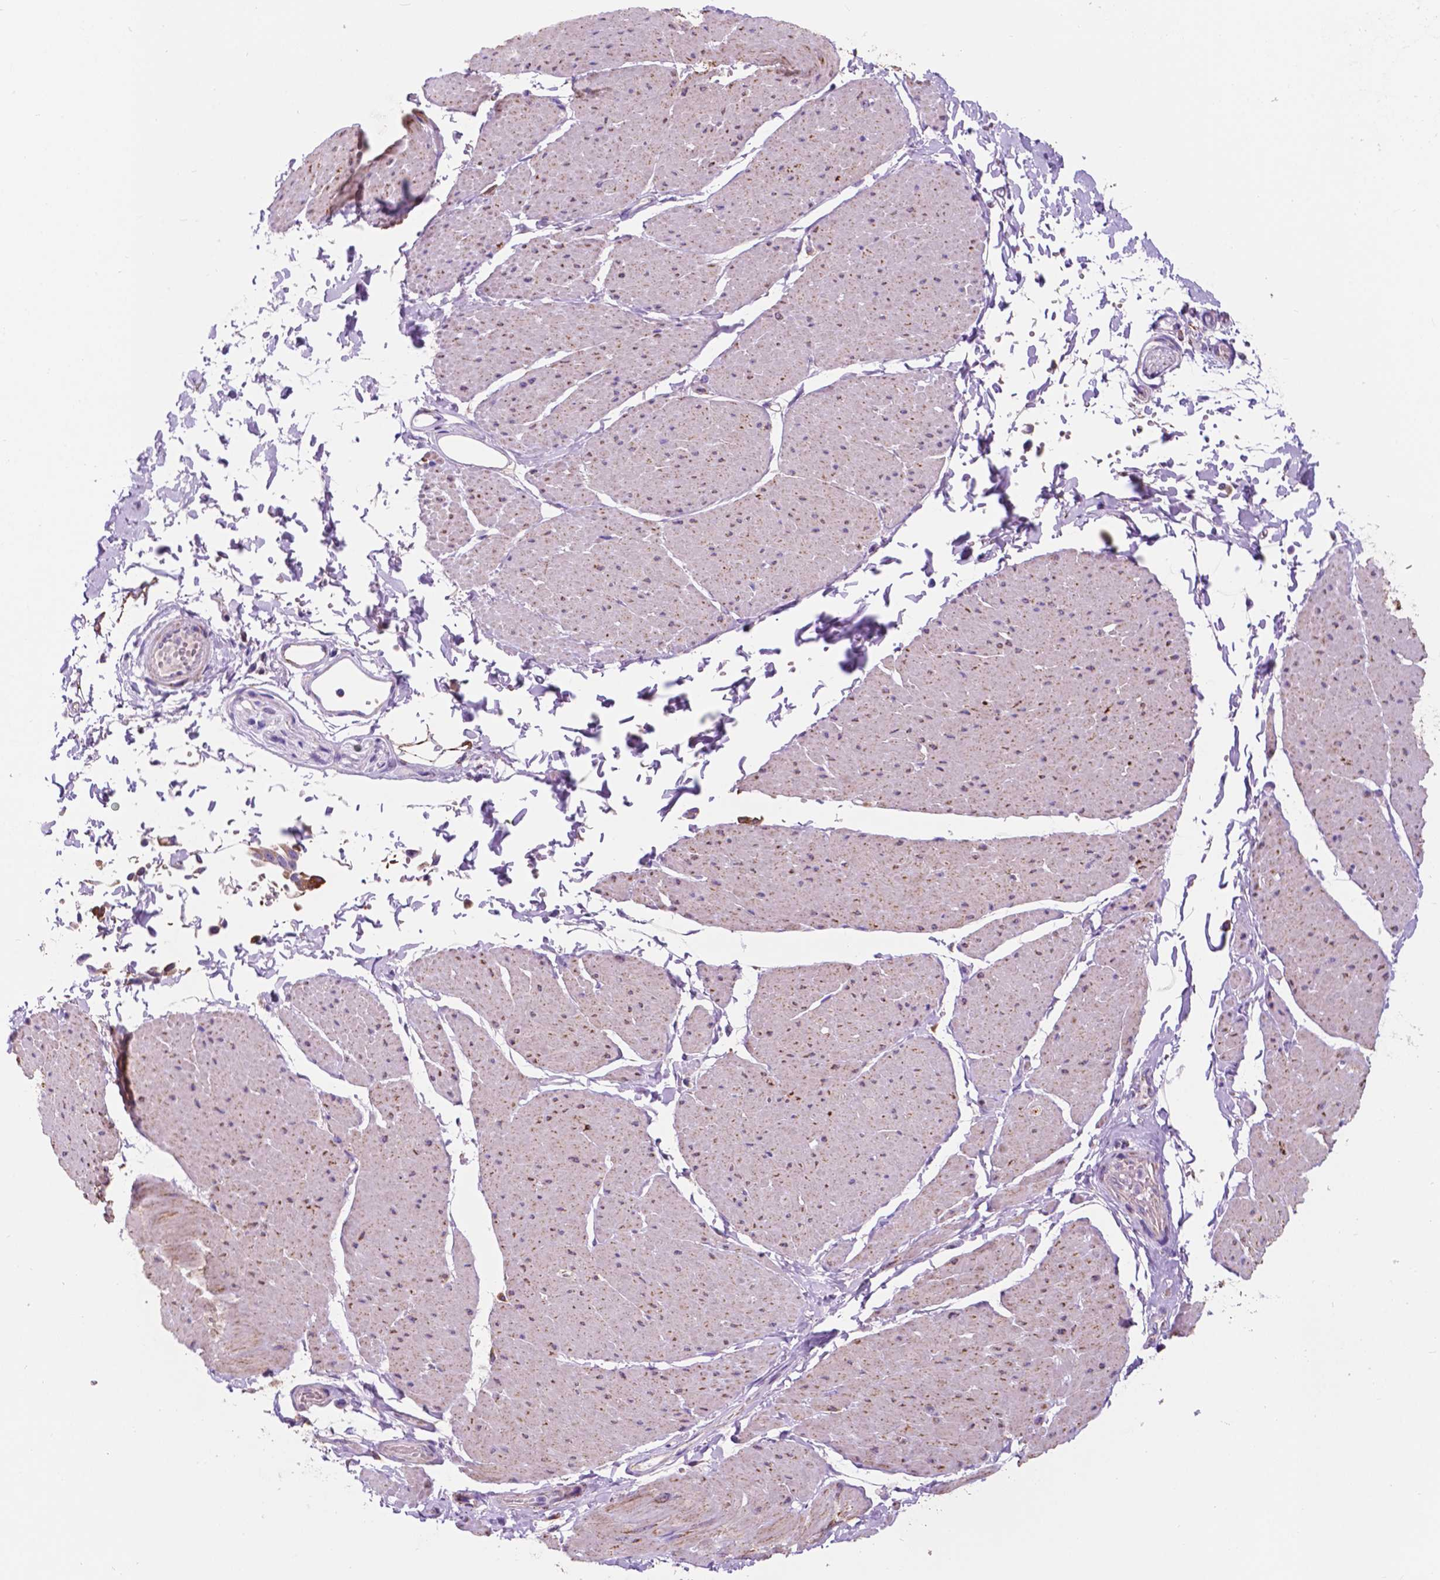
{"staining": {"intensity": "negative", "quantity": "none", "location": "none"}, "tissue": "adipose tissue", "cell_type": "Adipocytes", "image_type": "normal", "snomed": [{"axis": "morphology", "description": "Normal tissue, NOS"}, {"axis": "topography", "description": "Smooth muscle"}, {"axis": "topography", "description": "Peripheral nerve tissue"}], "caption": "A high-resolution micrograph shows immunohistochemistry (IHC) staining of unremarkable adipose tissue, which displays no significant staining in adipocytes.", "gene": "TRPV5", "patient": {"sex": "male", "age": 58}}